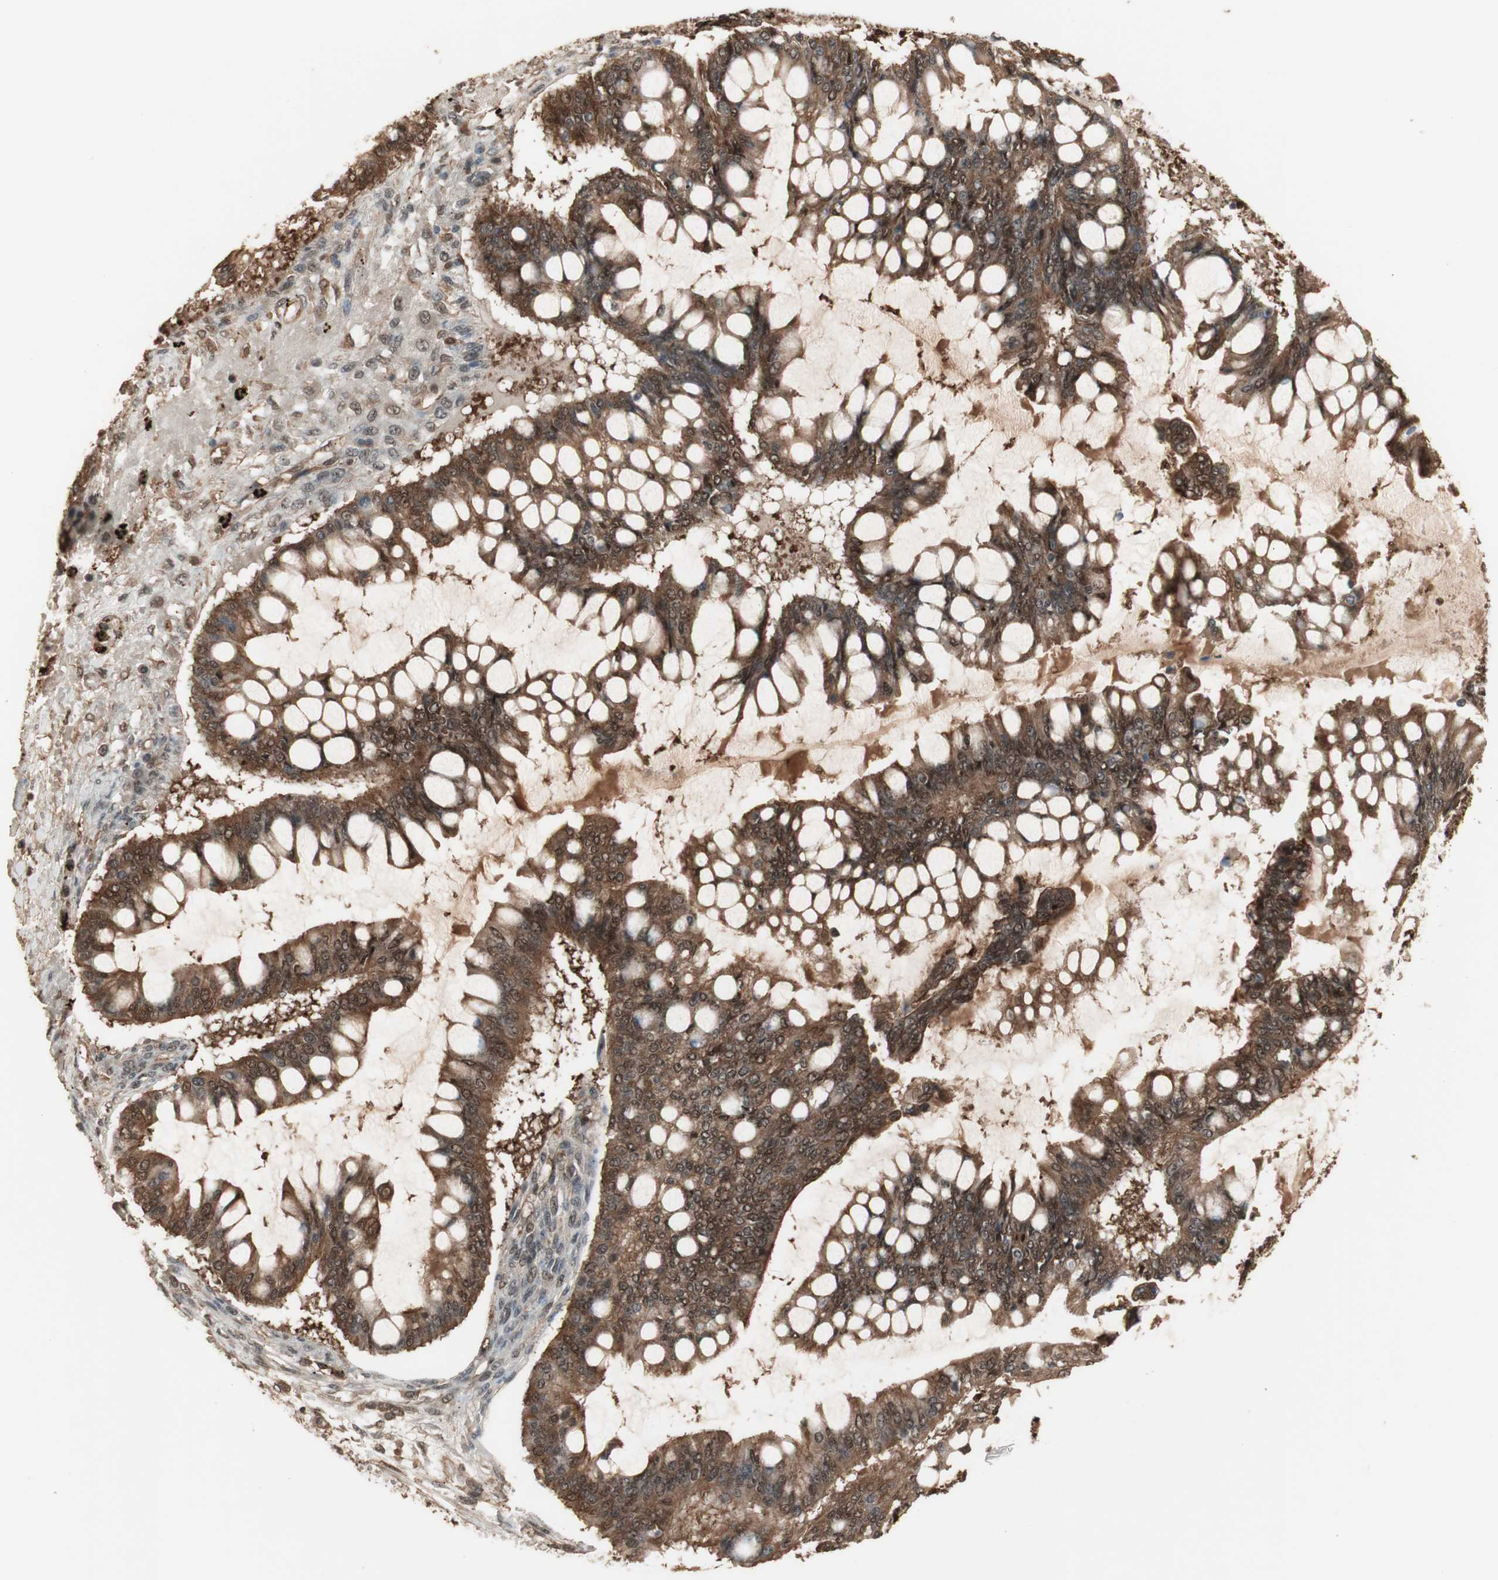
{"staining": {"intensity": "strong", "quantity": ">75%", "location": "cytoplasmic/membranous,nuclear"}, "tissue": "ovarian cancer", "cell_type": "Tumor cells", "image_type": "cancer", "snomed": [{"axis": "morphology", "description": "Cystadenocarcinoma, mucinous, NOS"}, {"axis": "topography", "description": "Ovary"}], "caption": "Ovarian mucinous cystadenocarcinoma was stained to show a protein in brown. There is high levels of strong cytoplasmic/membranous and nuclear staining in about >75% of tumor cells. The staining is performed using DAB (3,3'-diaminobenzidine) brown chromogen to label protein expression. The nuclei are counter-stained blue using hematoxylin.", "gene": "YWHAB", "patient": {"sex": "female", "age": 73}}